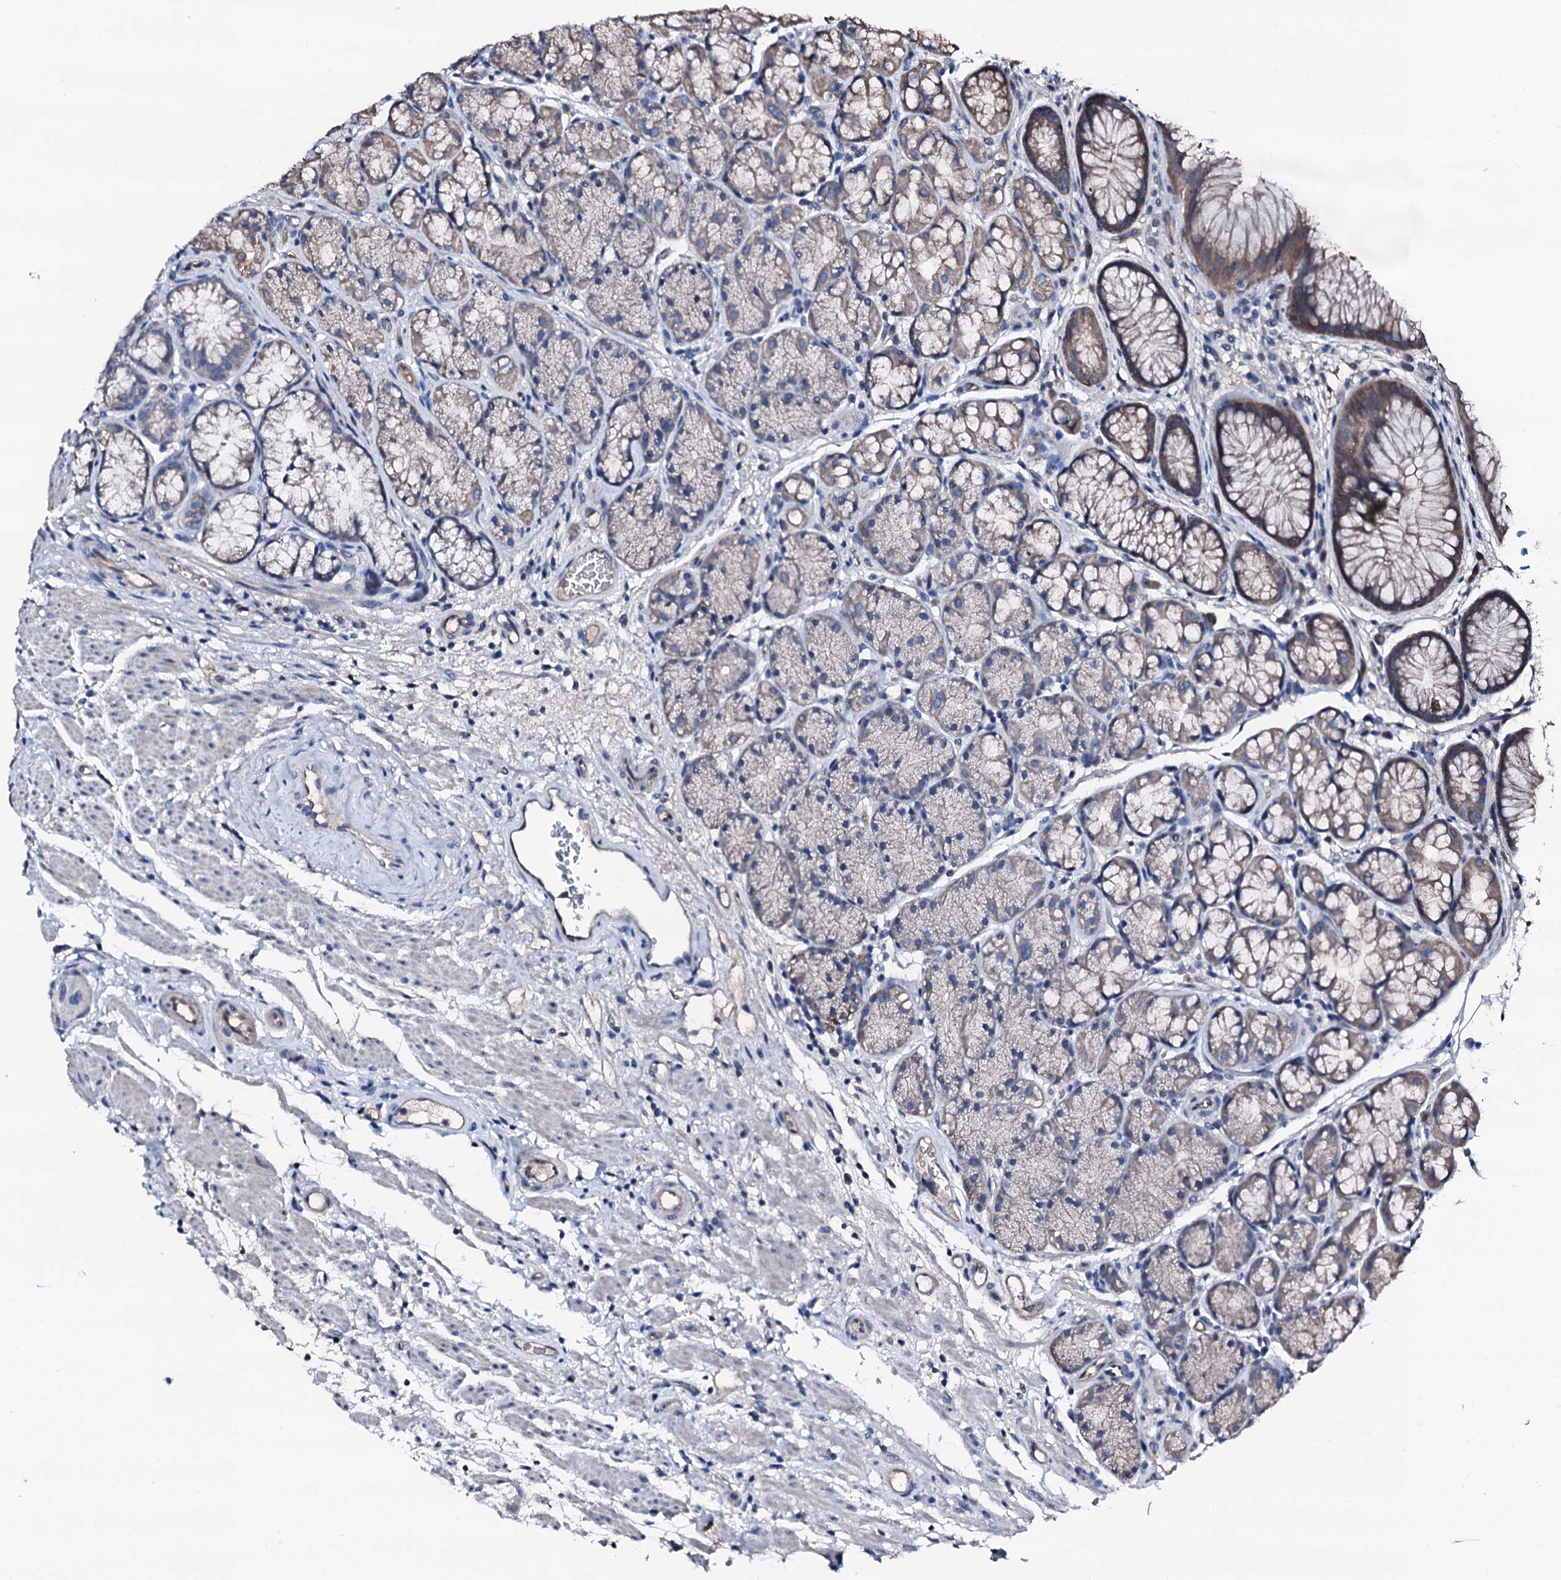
{"staining": {"intensity": "weak", "quantity": "<25%", "location": "cytoplasmic/membranous"}, "tissue": "stomach", "cell_type": "Glandular cells", "image_type": "normal", "snomed": [{"axis": "morphology", "description": "Normal tissue, NOS"}, {"axis": "topography", "description": "Stomach"}], "caption": "Protein analysis of normal stomach reveals no significant expression in glandular cells.", "gene": "TRAFD1", "patient": {"sex": "male", "age": 63}}